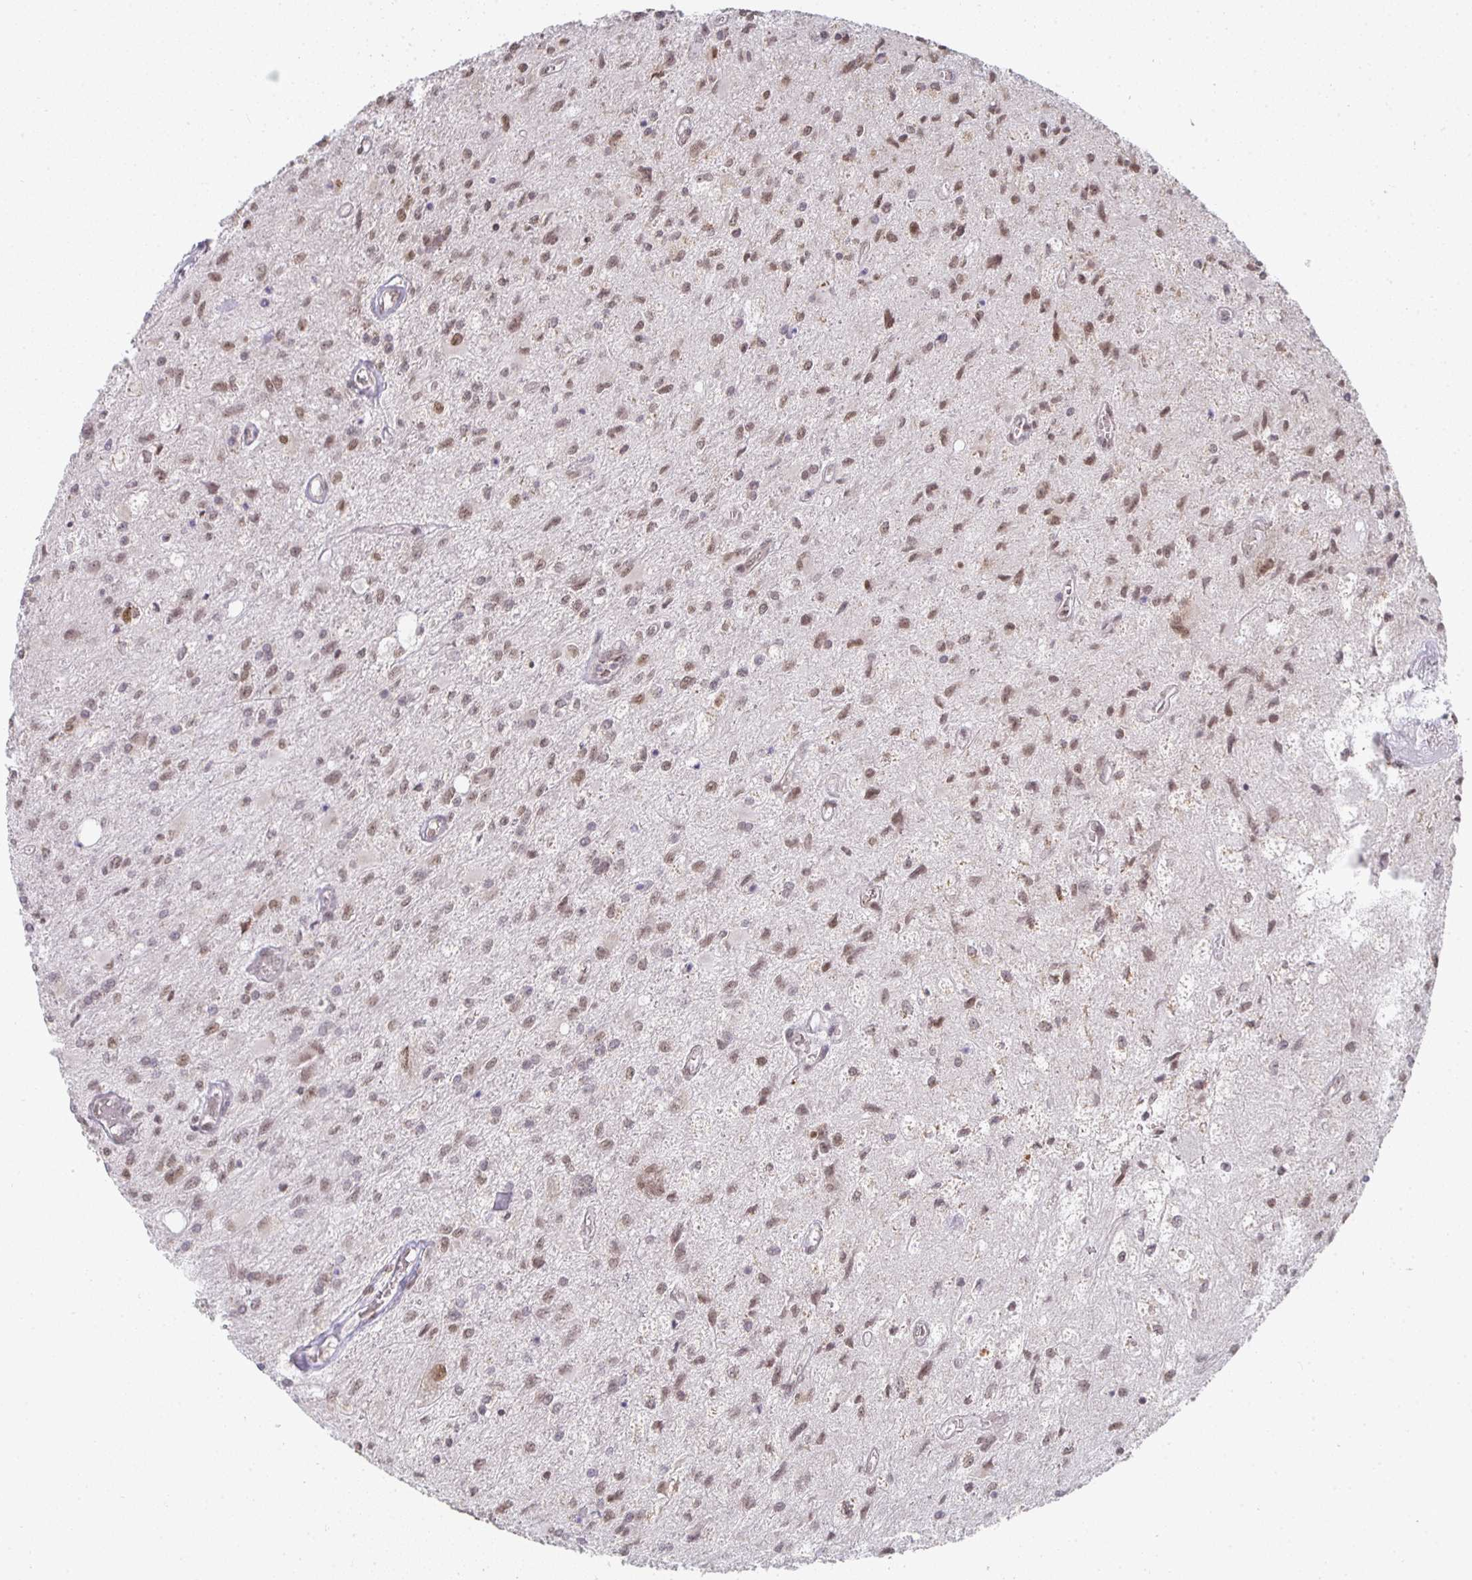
{"staining": {"intensity": "weak", "quantity": ">75%", "location": "nuclear"}, "tissue": "glioma", "cell_type": "Tumor cells", "image_type": "cancer", "snomed": [{"axis": "morphology", "description": "Glioma, malignant, High grade"}, {"axis": "topography", "description": "Brain"}], "caption": "Tumor cells exhibit low levels of weak nuclear positivity in approximately >75% of cells in glioma.", "gene": "SMARCA2", "patient": {"sex": "female", "age": 70}}